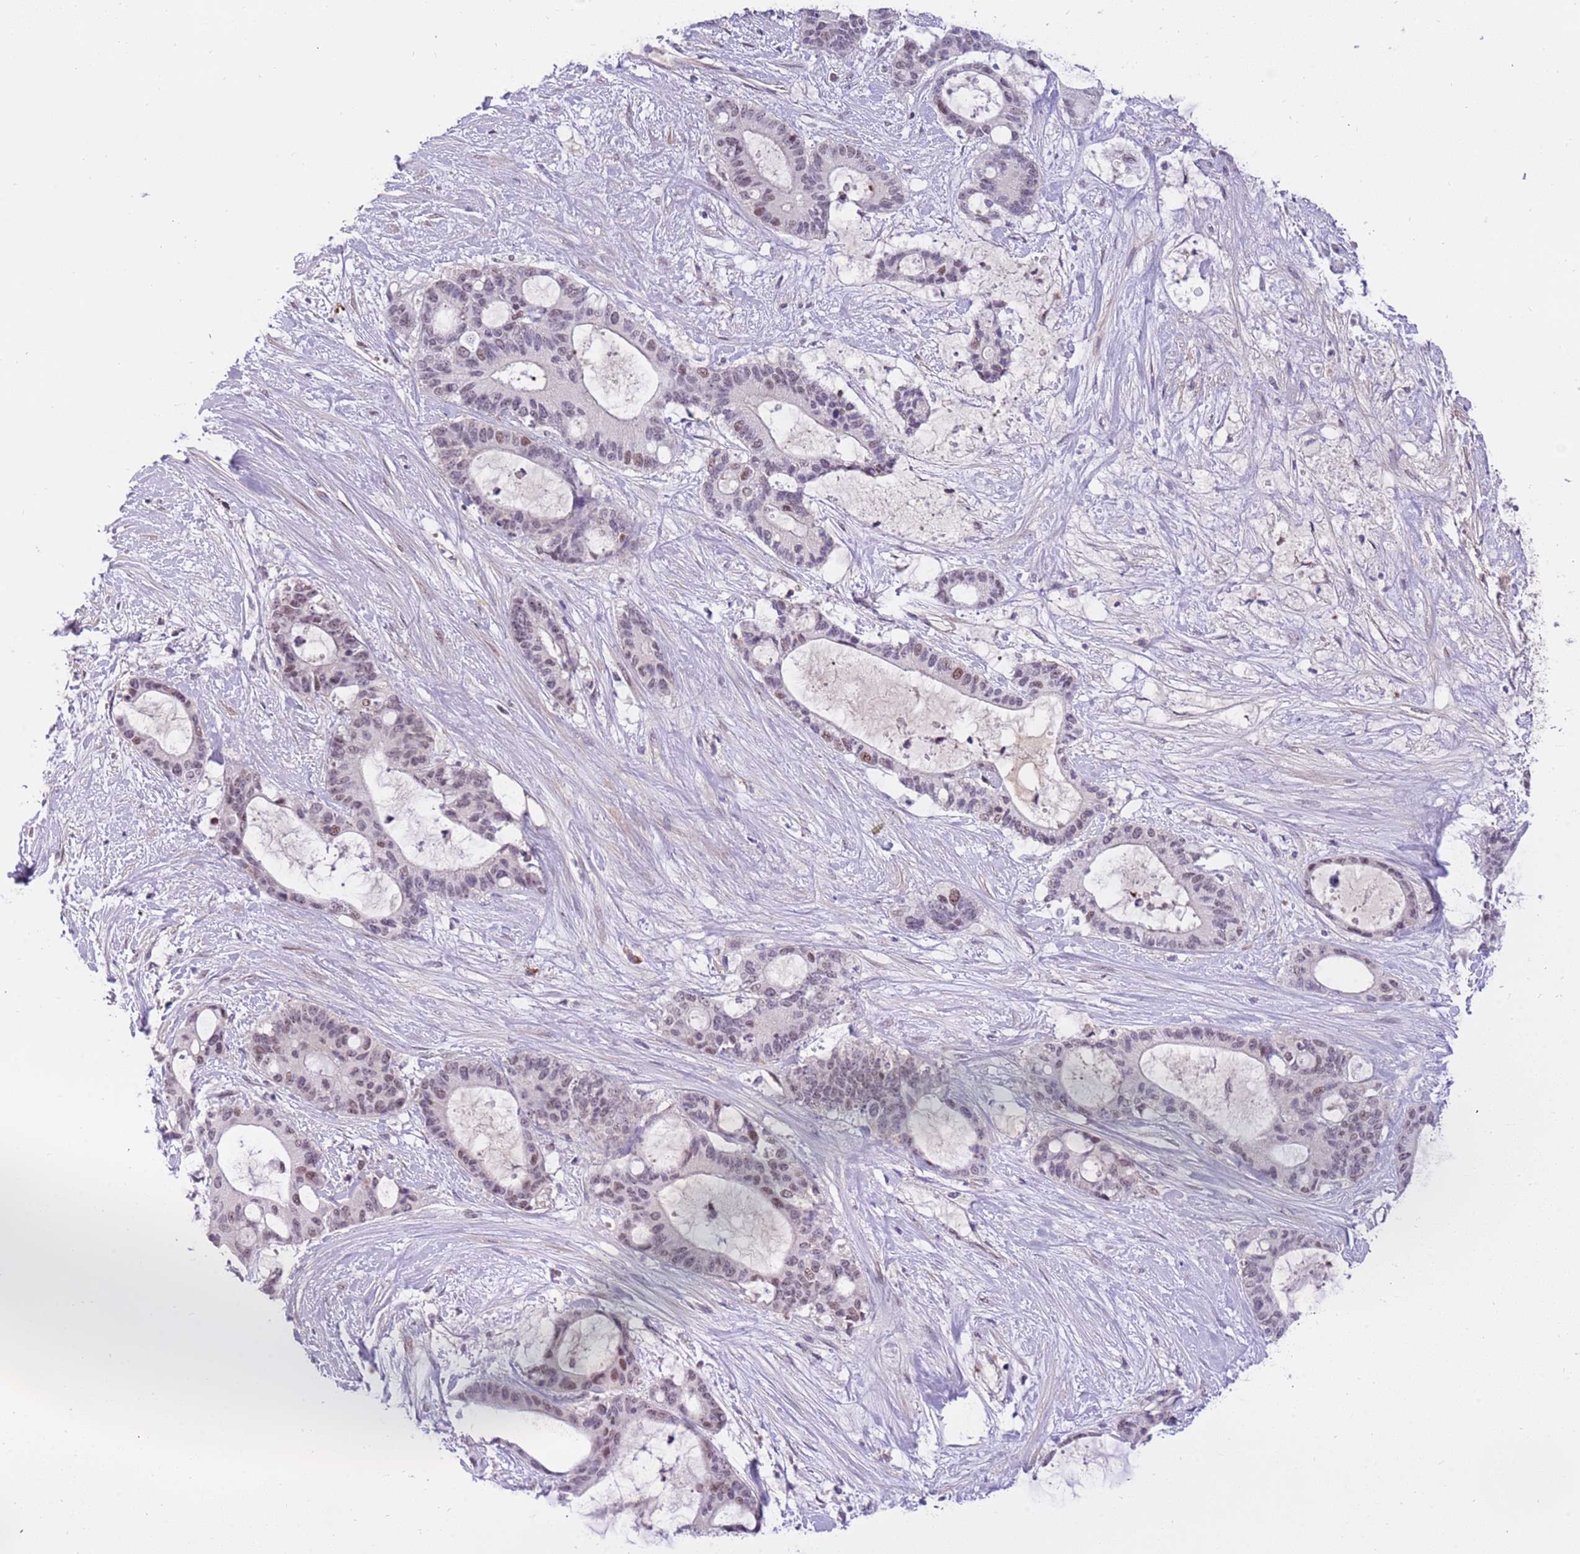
{"staining": {"intensity": "weak", "quantity": "<25%", "location": "nuclear"}, "tissue": "liver cancer", "cell_type": "Tumor cells", "image_type": "cancer", "snomed": [{"axis": "morphology", "description": "Normal tissue, NOS"}, {"axis": "morphology", "description": "Cholangiocarcinoma"}, {"axis": "topography", "description": "Liver"}, {"axis": "topography", "description": "Peripheral nerve tissue"}], "caption": "High power microscopy image of an immunohistochemistry (IHC) histopathology image of liver cancer, revealing no significant positivity in tumor cells. (Brightfield microscopy of DAB immunohistochemistry at high magnification).", "gene": "MAGEF1", "patient": {"sex": "female", "age": 73}}